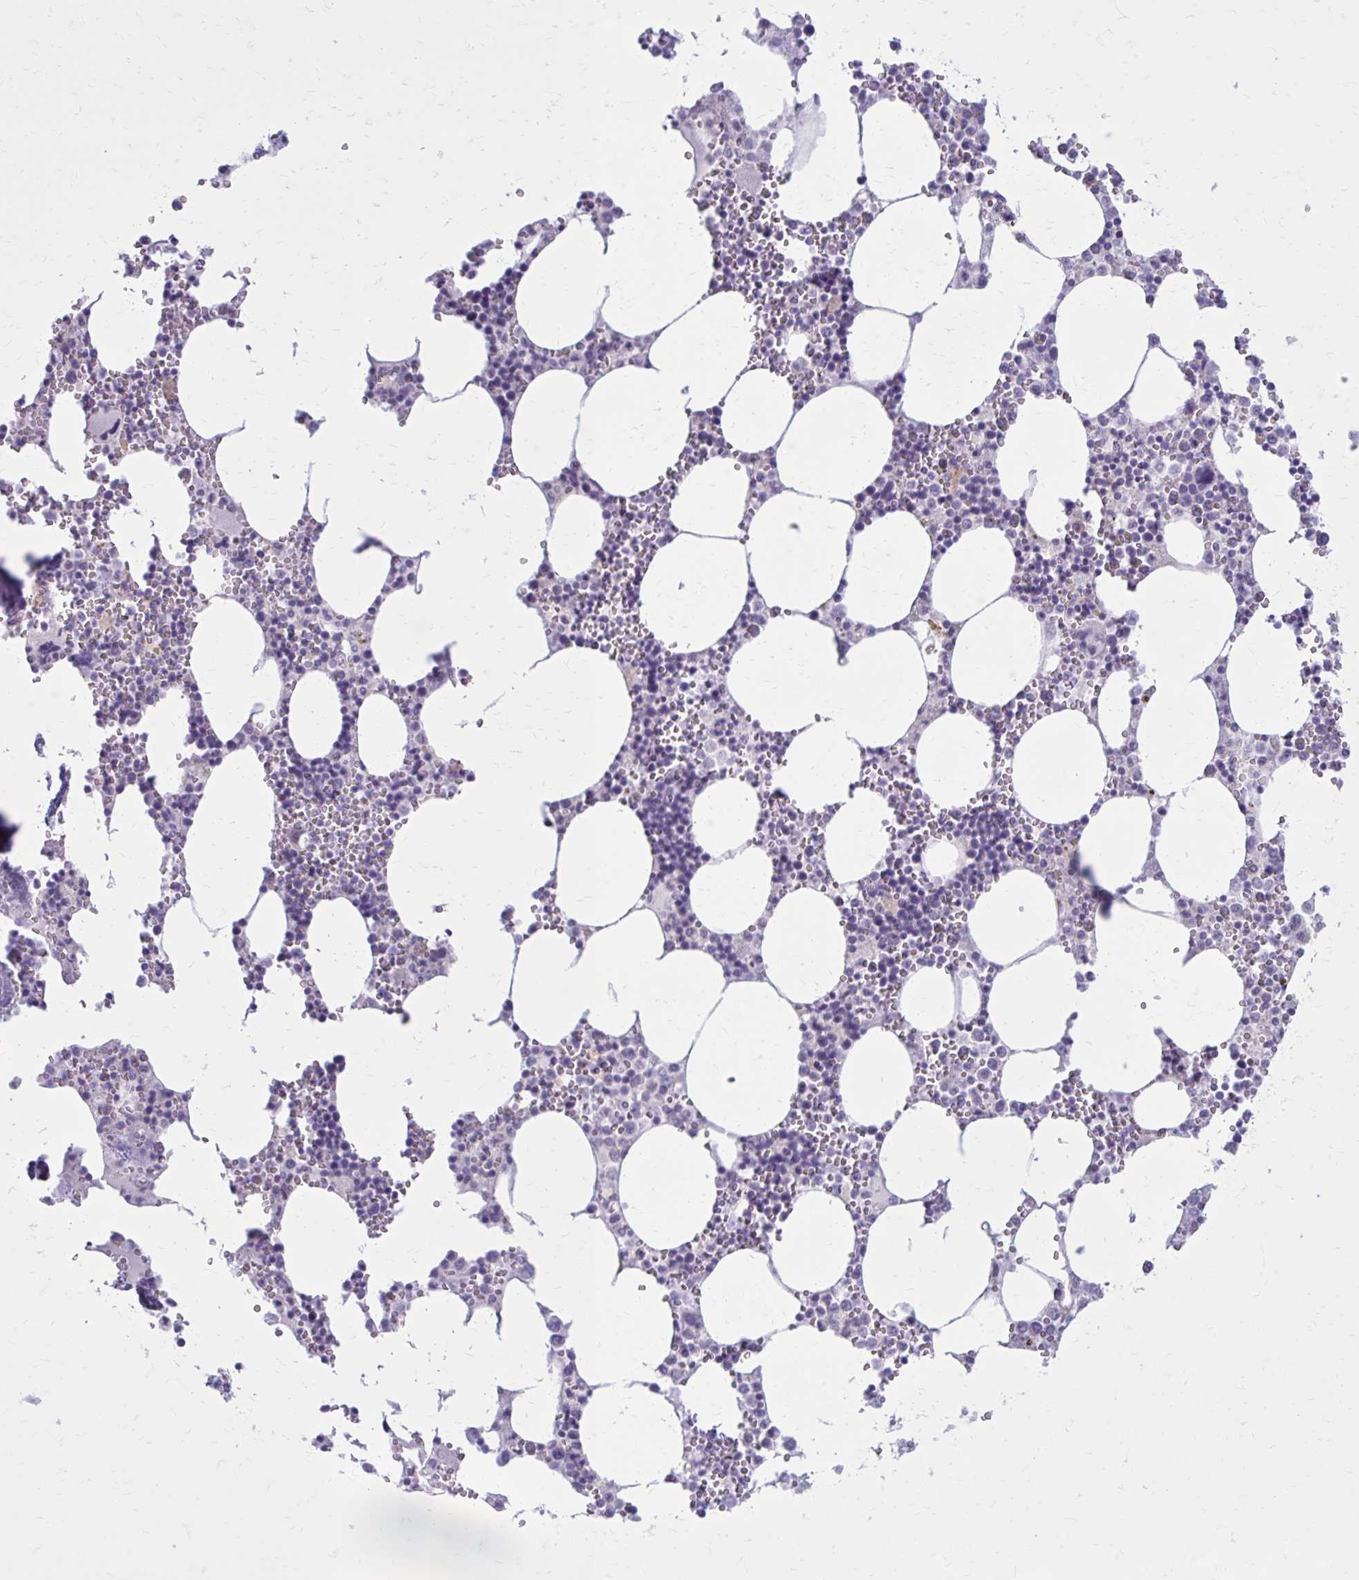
{"staining": {"intensity": "negative", "quantity": "none", "location": "none"}, "tissue": "bone marrow", "cell_type": "Hematopoietic cells", "image_type": "normal", "snomed": [{"axis": "morphology", "description": "Normal tissue, NOS"}, {"axis": "topography", "description": "Bone marrow"}], "caption": "DAB (3,3'-diaminobenzidine) immunohistochemical staining of benign bone marrow exhibits no significant staining in hematopoietic cells. The staining was performed using DAB (3,3'-diaminobenzidine) to visualize the protein expression in brown, while the nuclei were stained in blue with hematoxylin (Magnification: 20x).", "gene": "GIGYF2", "patient": {"sex": "male", "age": 54}}